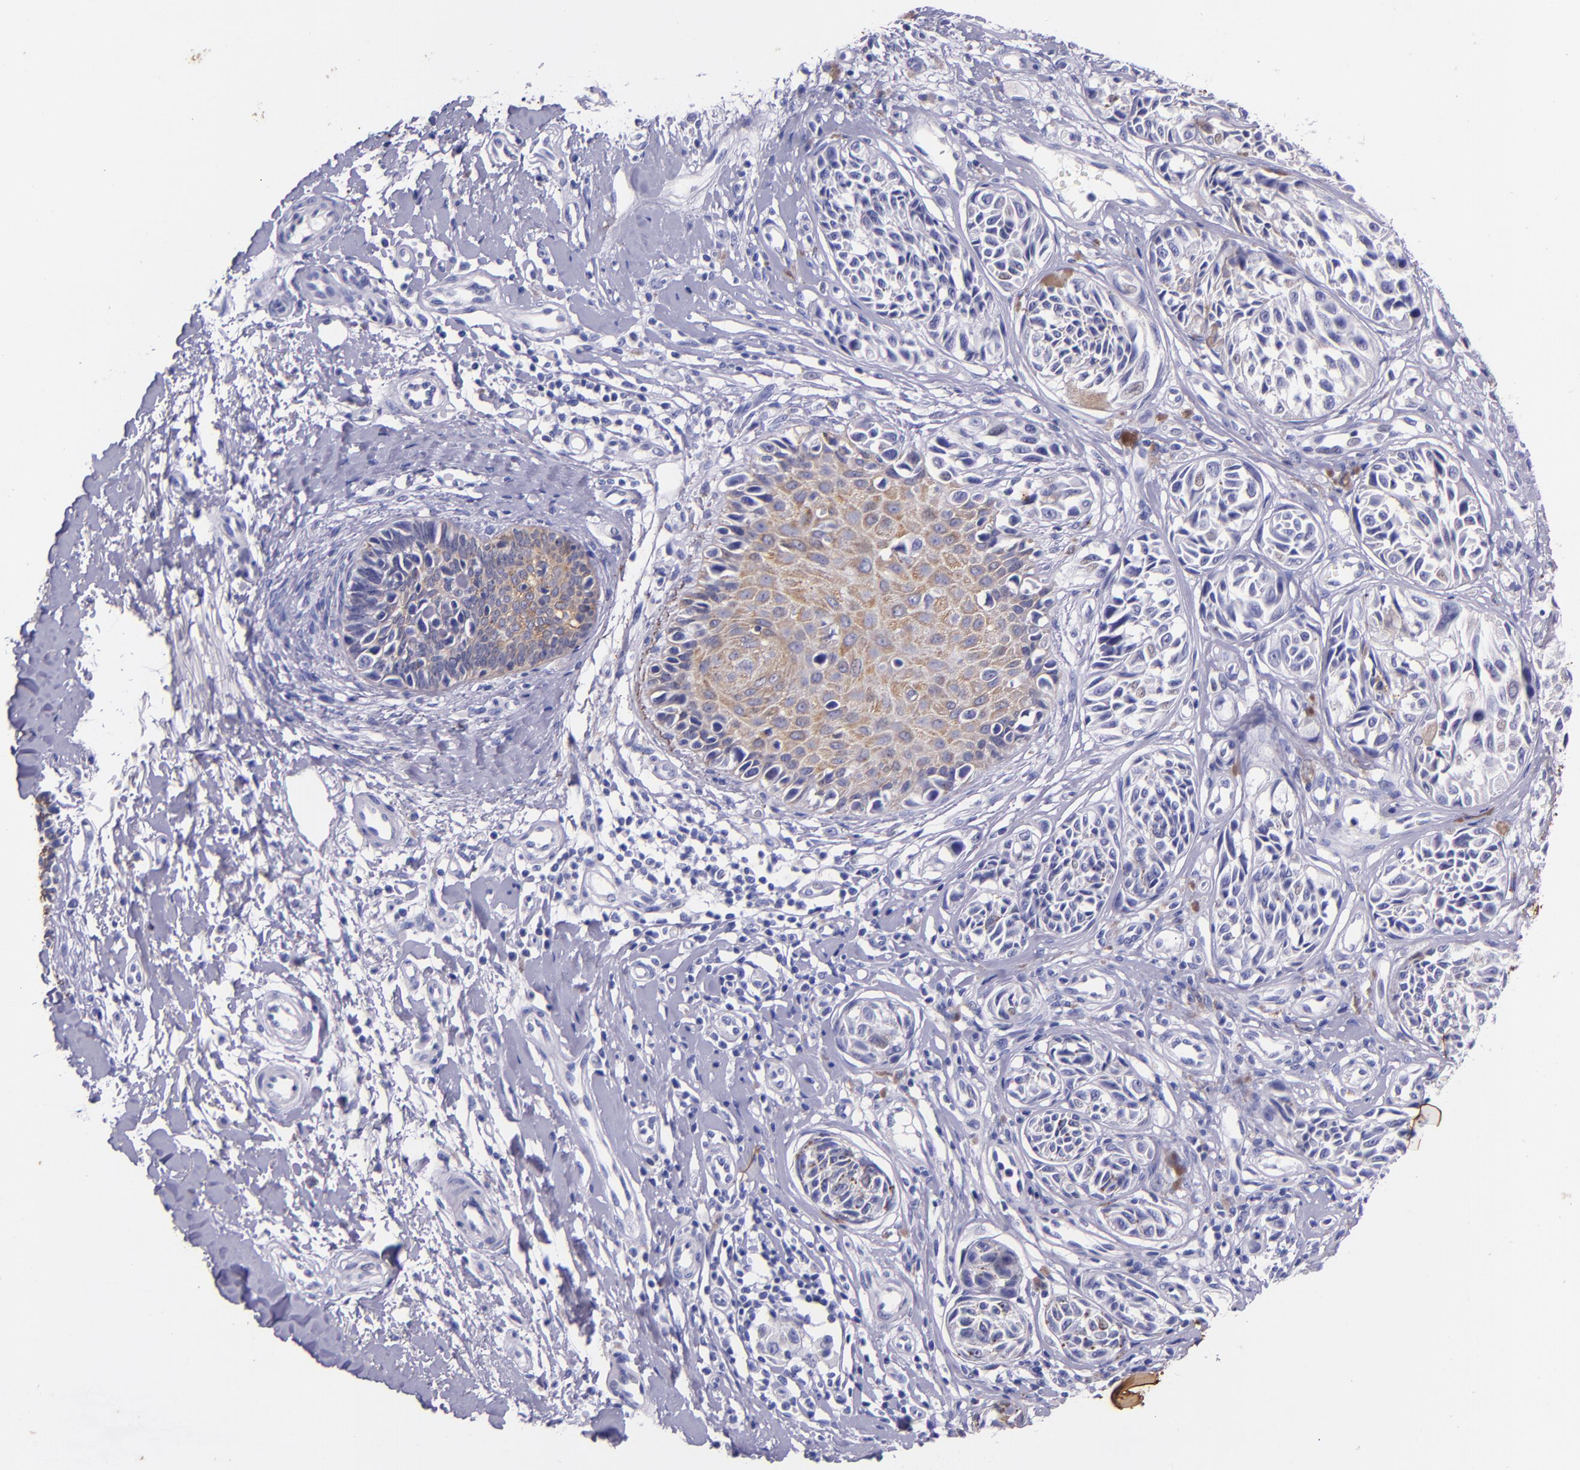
{"staining": {"intensity": "negative", "quantity": "none", "location": "none"}, "tissue": "melanoma", "cell_type": "Tumor cells", "image_type": "cancer", "snomed": [{"axis": "morphology", "description": "Malignant melanoma, NOS"}, {"axis": "topography", "description": "Skin"}], "caption": "DAB (3,3'-diaminobenzidine) immunohistochemical staining of human malignant melanoma exhibits no significant positivity in tumor cells.", "gene": "KRT4", "patient": {"sex": "male", "age": 67}}